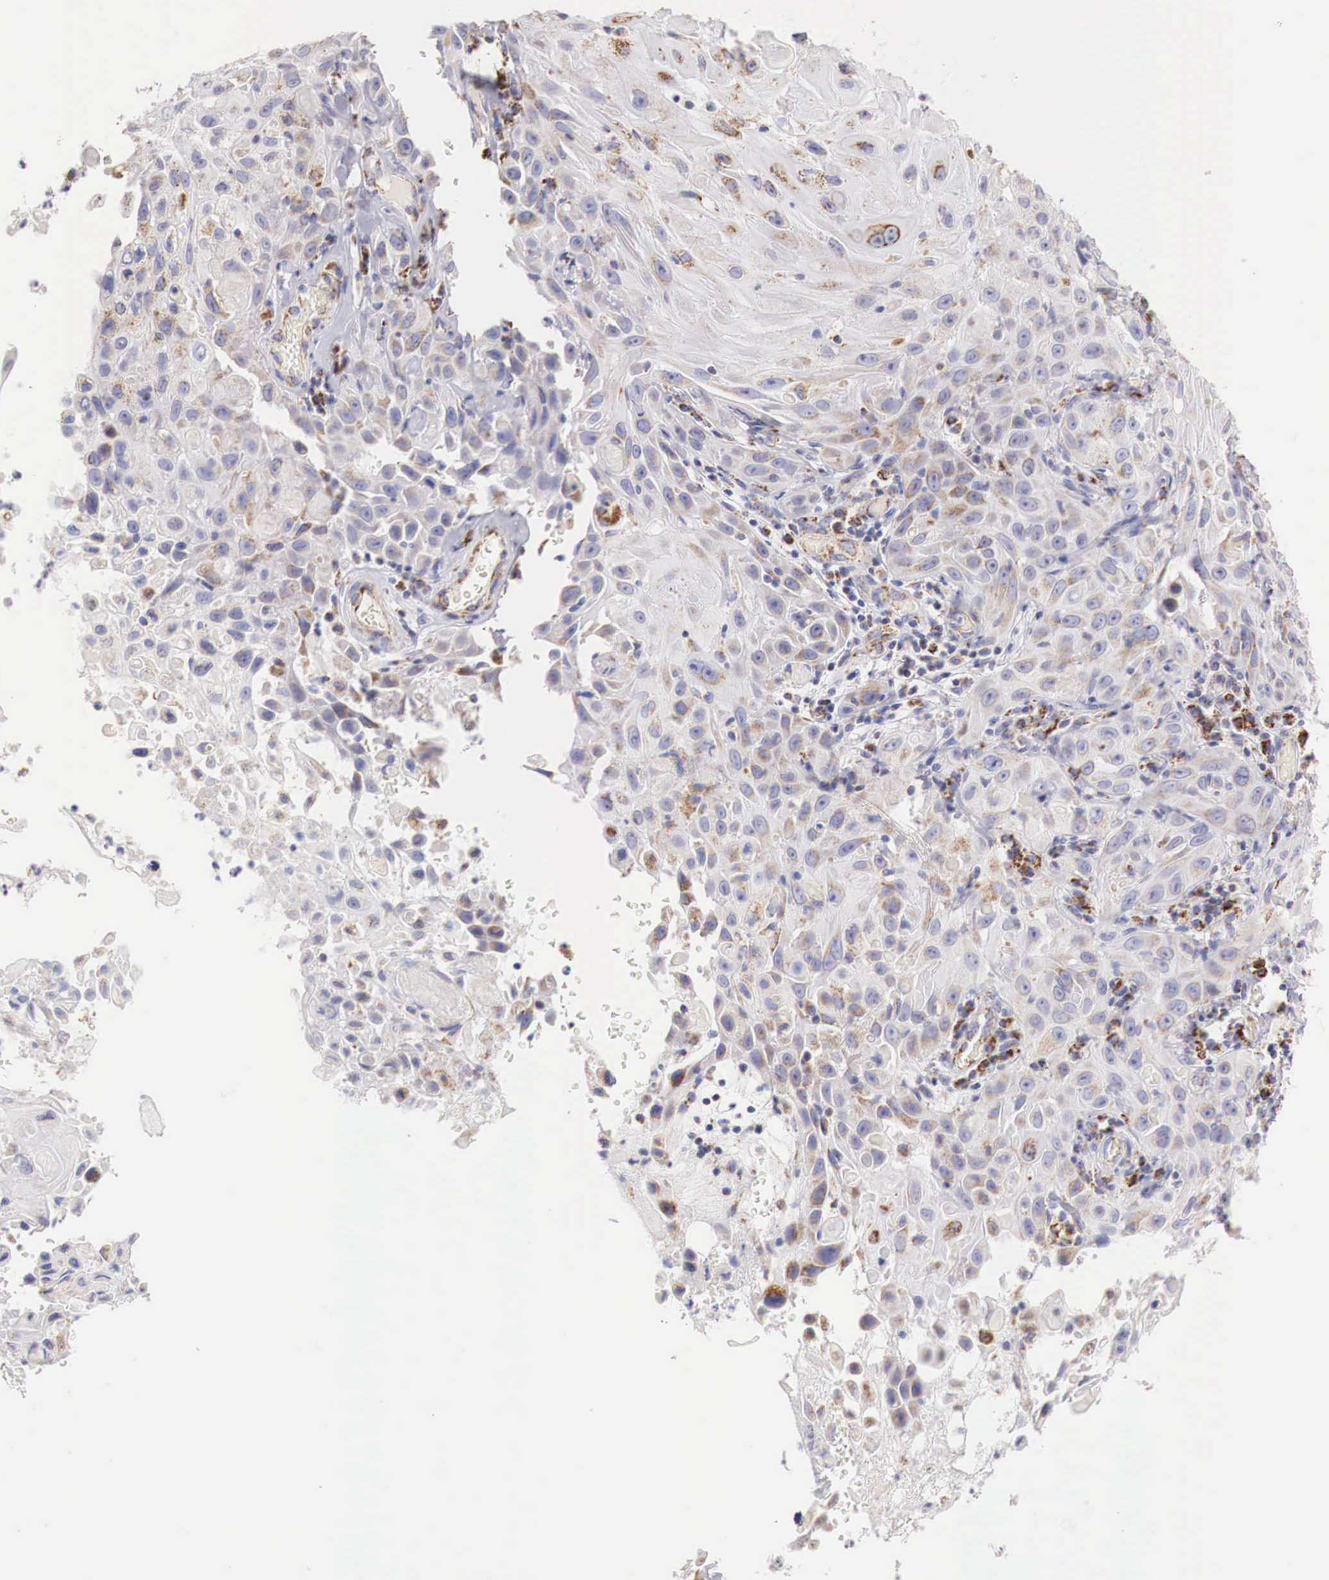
{"staining": {"intensity": "weak", "quantity": "<25%", "location": "cytoplasmic/membranous"}, "tissue": "skin cancer", "cell_type": "Tumor cells", "image_type": "cancer", "snomed": [{"axis": "morphology", "description": "Squamous cell carcinoma, NOS"}, {"axis": "topography", "description": "Skin"}], "caption": "An immunohistochemistry (IHC) micrograph of skin cancer is shown. There is no staining in tumor cells of skin cancer.", "gene": "IDH3G", "patient": {"sex": "male", "age": 84}}